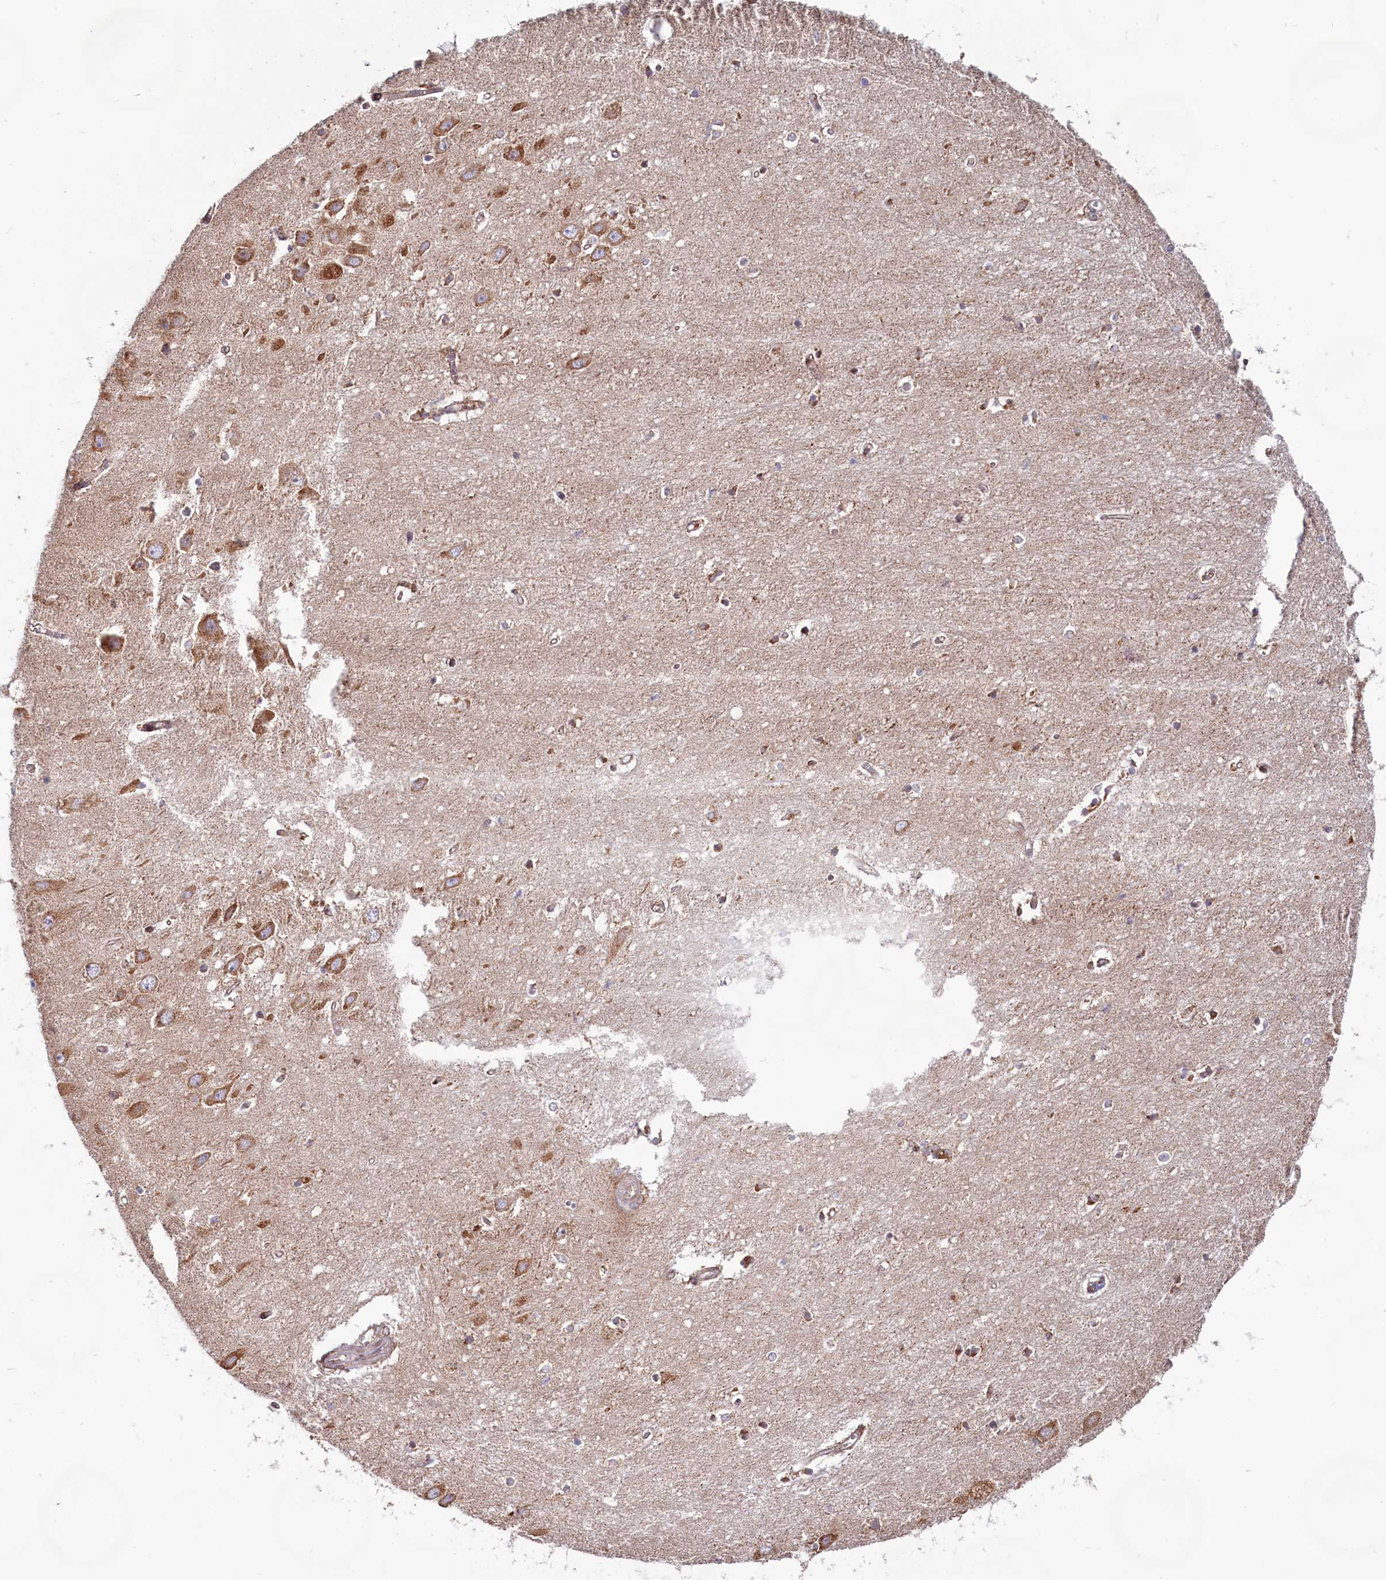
{"staining": {"intensity": "weak", "quantity": "<25%", "location": "cytoplasmic/membranous"}, "tissue": "hippocampus", "cell_type": "Glial cells", "image_type": "normal", "snomed": [{"axis": "morphology", "description": "Normal tissue, NOS"}, {"axis": "topography", "description": "Hippocampus"}], "caption": "IHC histopathology image of unremarkable hippocampus stained for a protein (brown), which reveals no staining in glial cells.", "gene": "TBC1D19", "patient": {"sex": "female", "age": 64}}